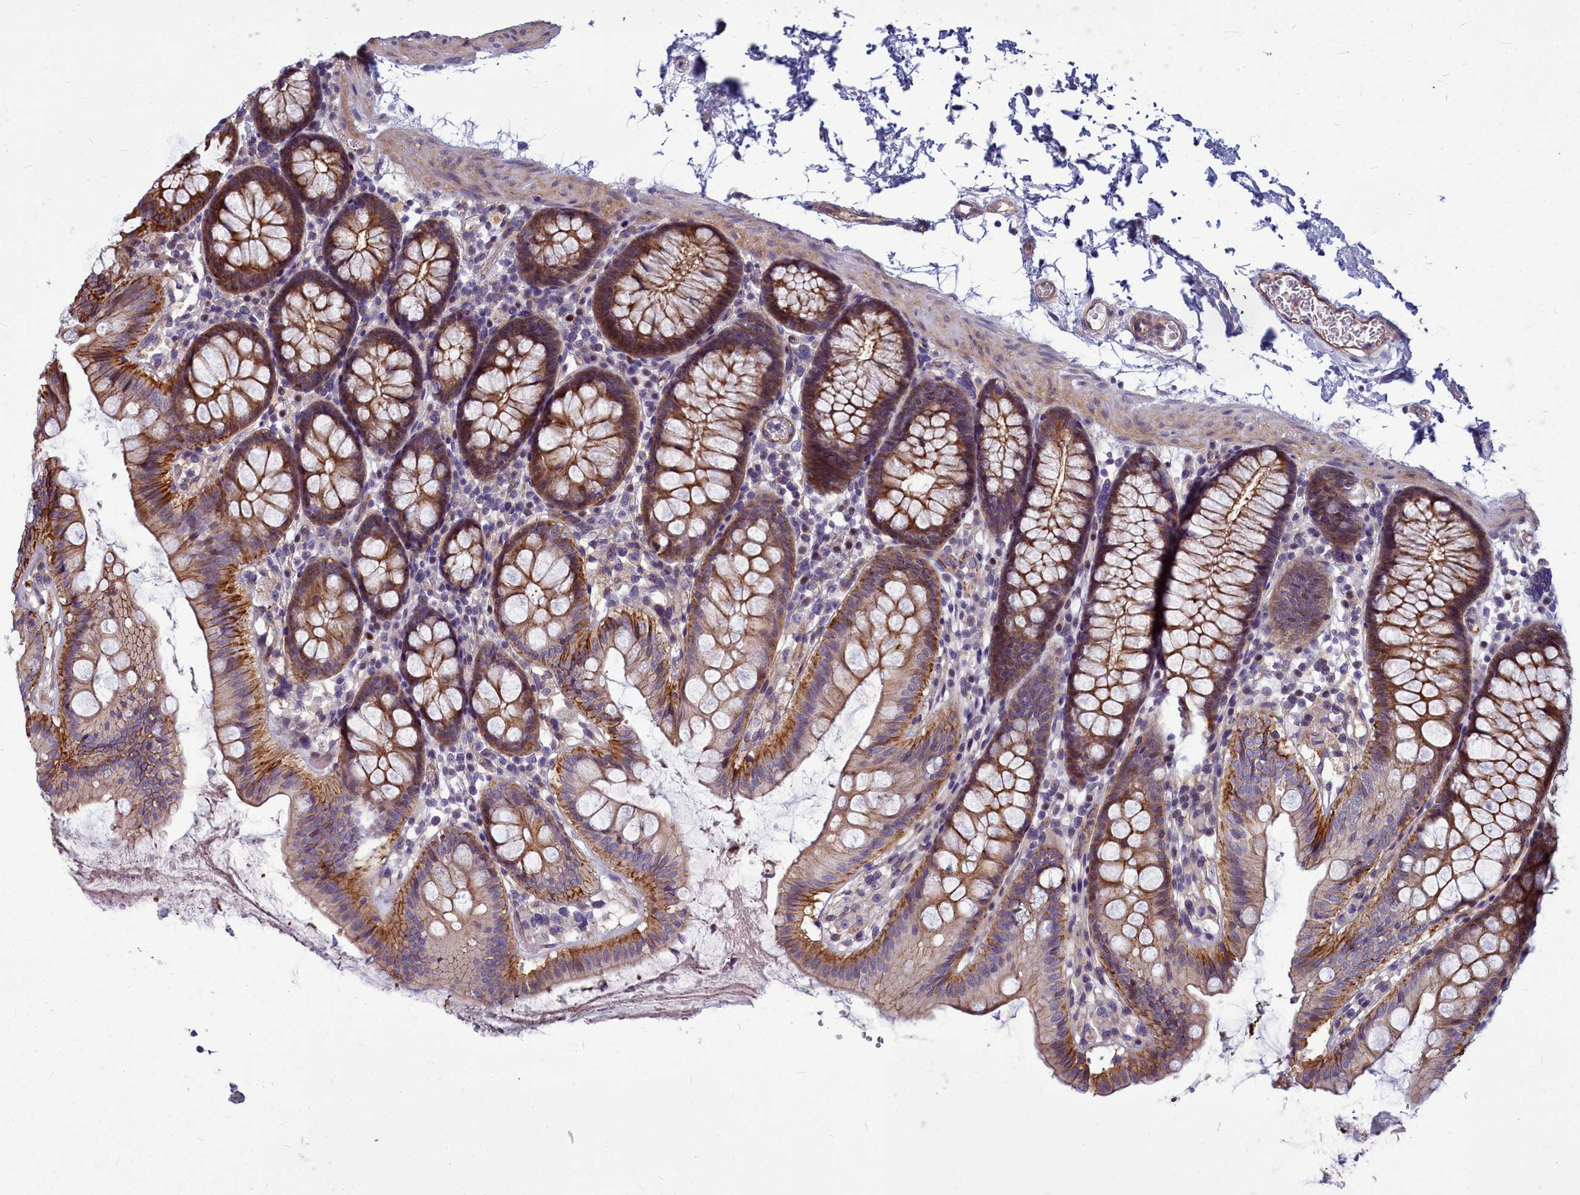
{"staining": {"intensity": "moderate", "quantity": ">75%", "location": "cytoplasmic/membranous"}, "tissue": "colon", "cell_type": "Endothelial cells", "image_type": "normal", "snomed": [{"axis": "morphology", "description": "Normal tissue, NOS"}, {"axis": "topography", "description": "Colon"}], "caption": "Brown immunohistochemical staining in normal colon displays moderate cytoplasmic/membranous expression in about >75% of endothelial cells. (IHC, brightfield microscopy, high magnification).", "gene": "TTC5", "patient": {"sex": "male", "age": 75}}